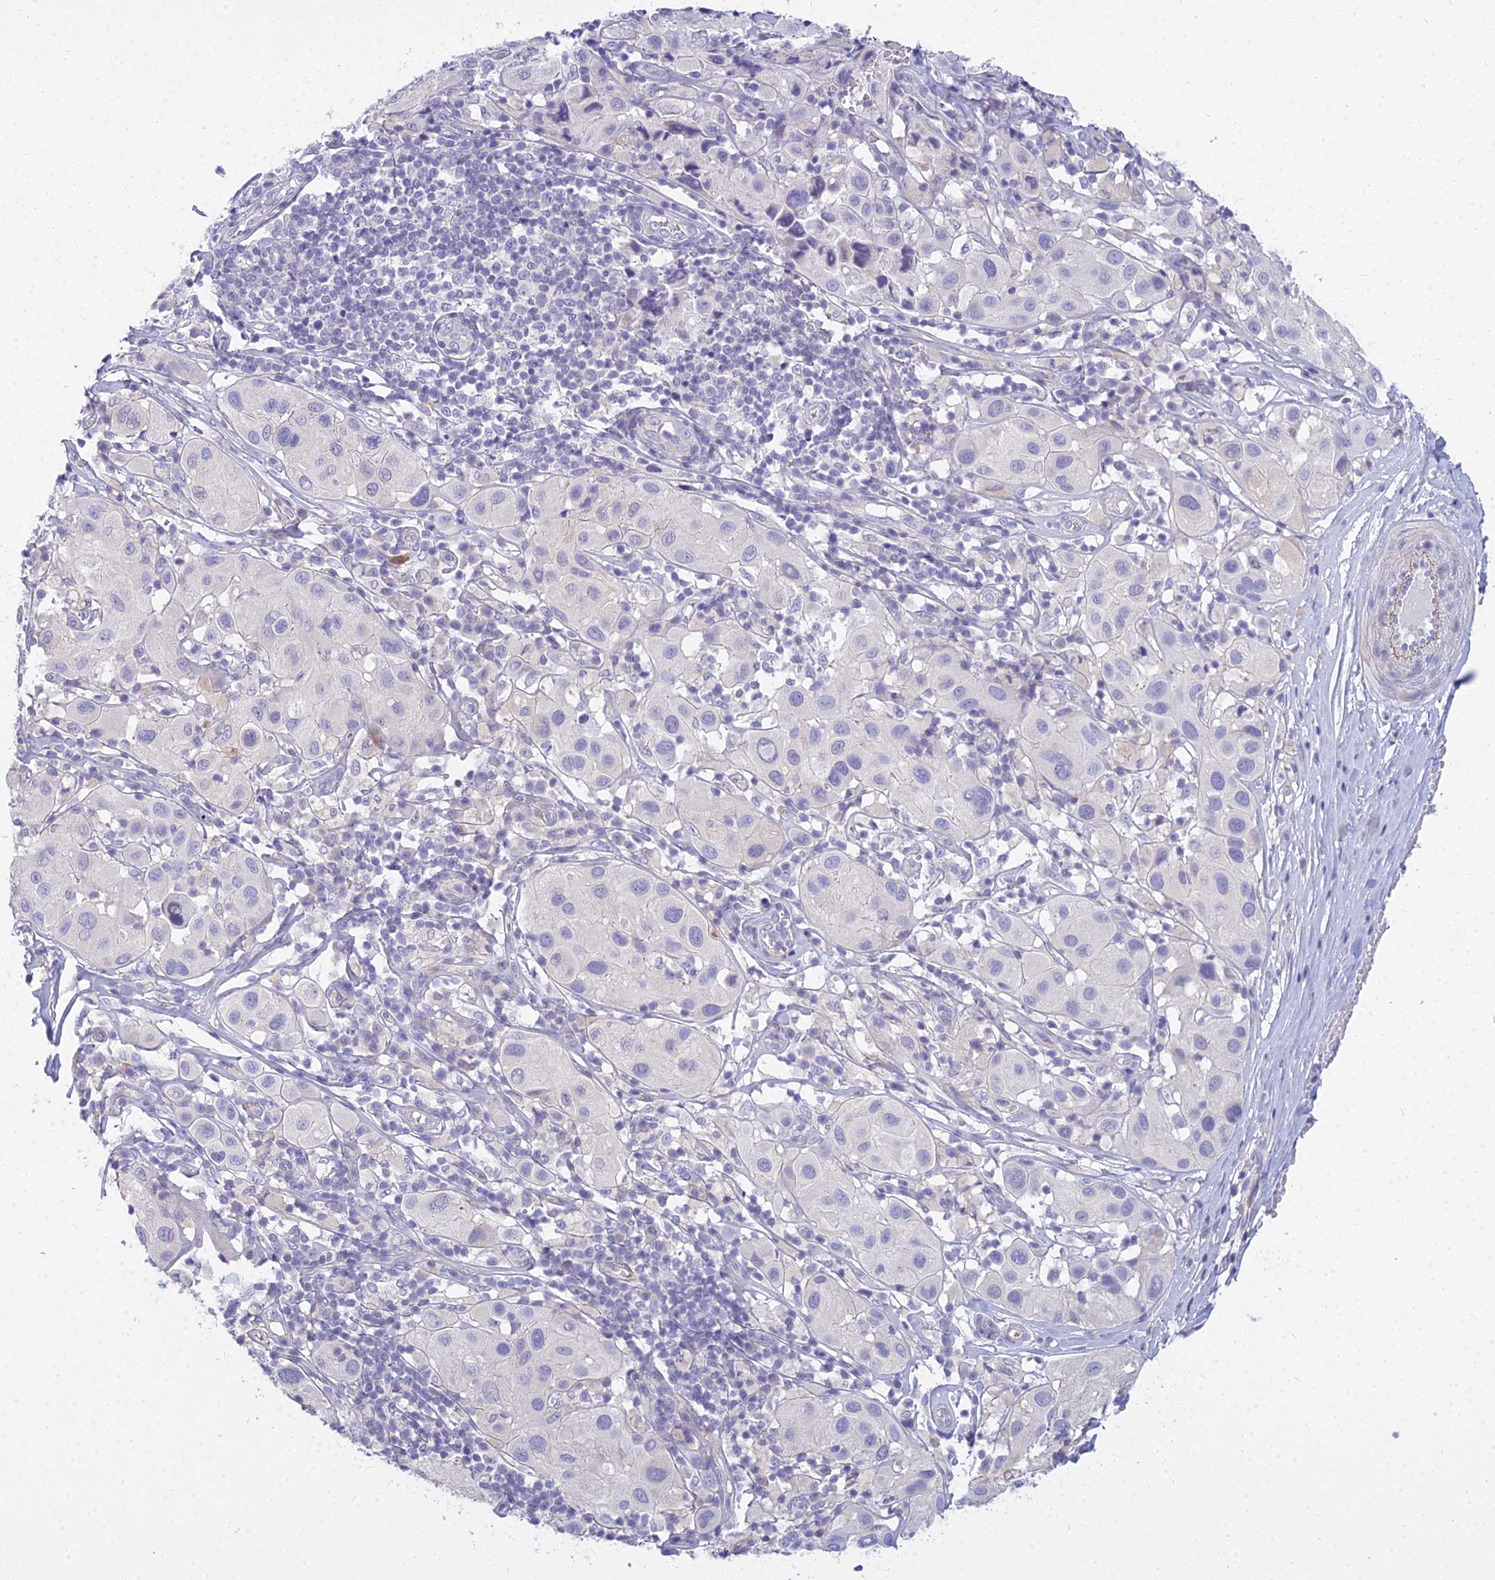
{"staining": {"intensity": "negative", "quantity": "none", "location": "none"}, "tissue": "melanoma", "cell_type": "Tumor cells", "image_type": "cancer", "snomed": [{"axis": "morphology", "description": "Malignant melanoma, Metastatic site"}, {"axis": "topography", "description": "Skin"}], "caption": "Immunohistochemical staining of malignant melanoma (metastatic site) exhibits no significant positivity in tumor cells.", "gene": "SMIM24", "patient": {"sex": "male", "age": 41}}